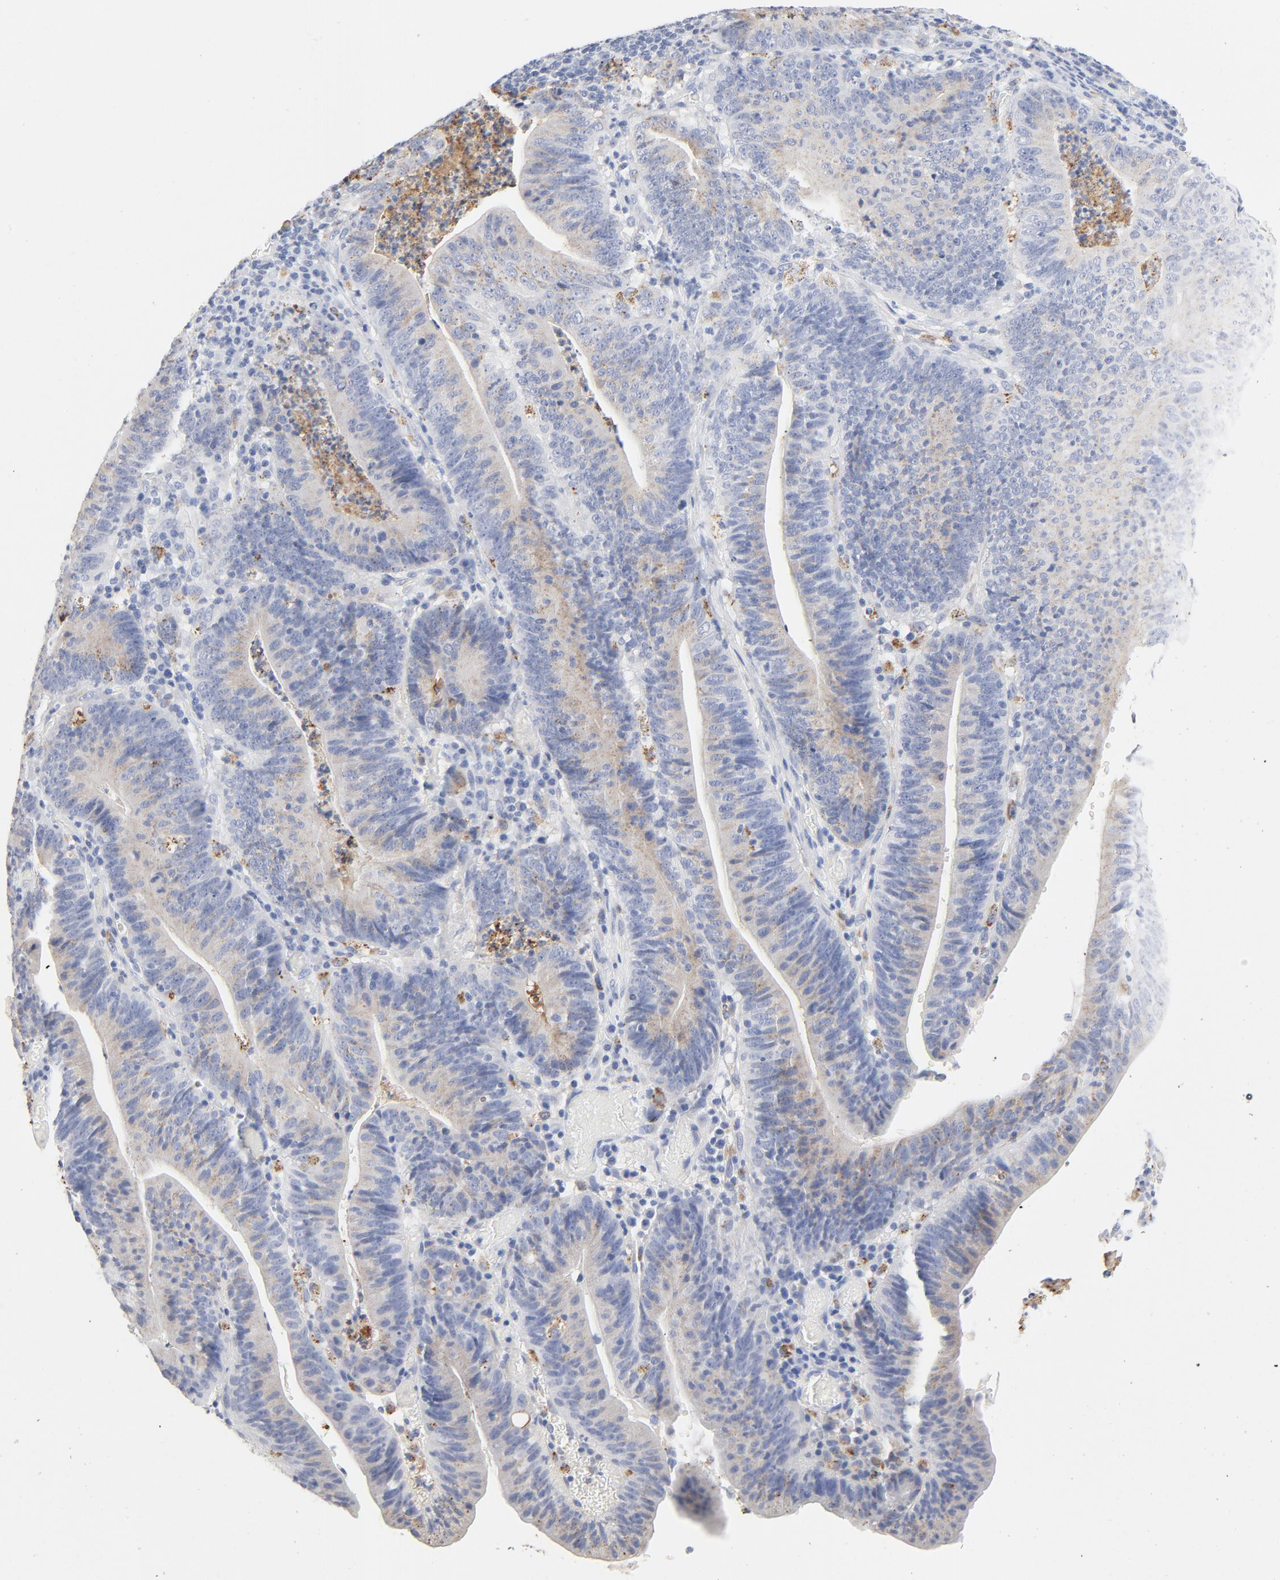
{"staining": {"intensity": "weak", "quantity": "25%-75%", "location": "cytoplasmic/membranous"}, "tissue": "stomach cancer", "cell_type": "Tumor cells", "image_type": "cancer", "snomed": [{"axis": "morphology", "description": "Adenocarcinoma, NOS"}, {"axis": "topography", "description": "Stomach, lower"}], "caption": "The micrograph shows a brown stain indicating the presence of a protein in the cytoplasmic/membranous of tumor cells in stomach adenocarcinoma.", "gene": "MAGEB17", "patient": {"sex": "female", "age": 86}}